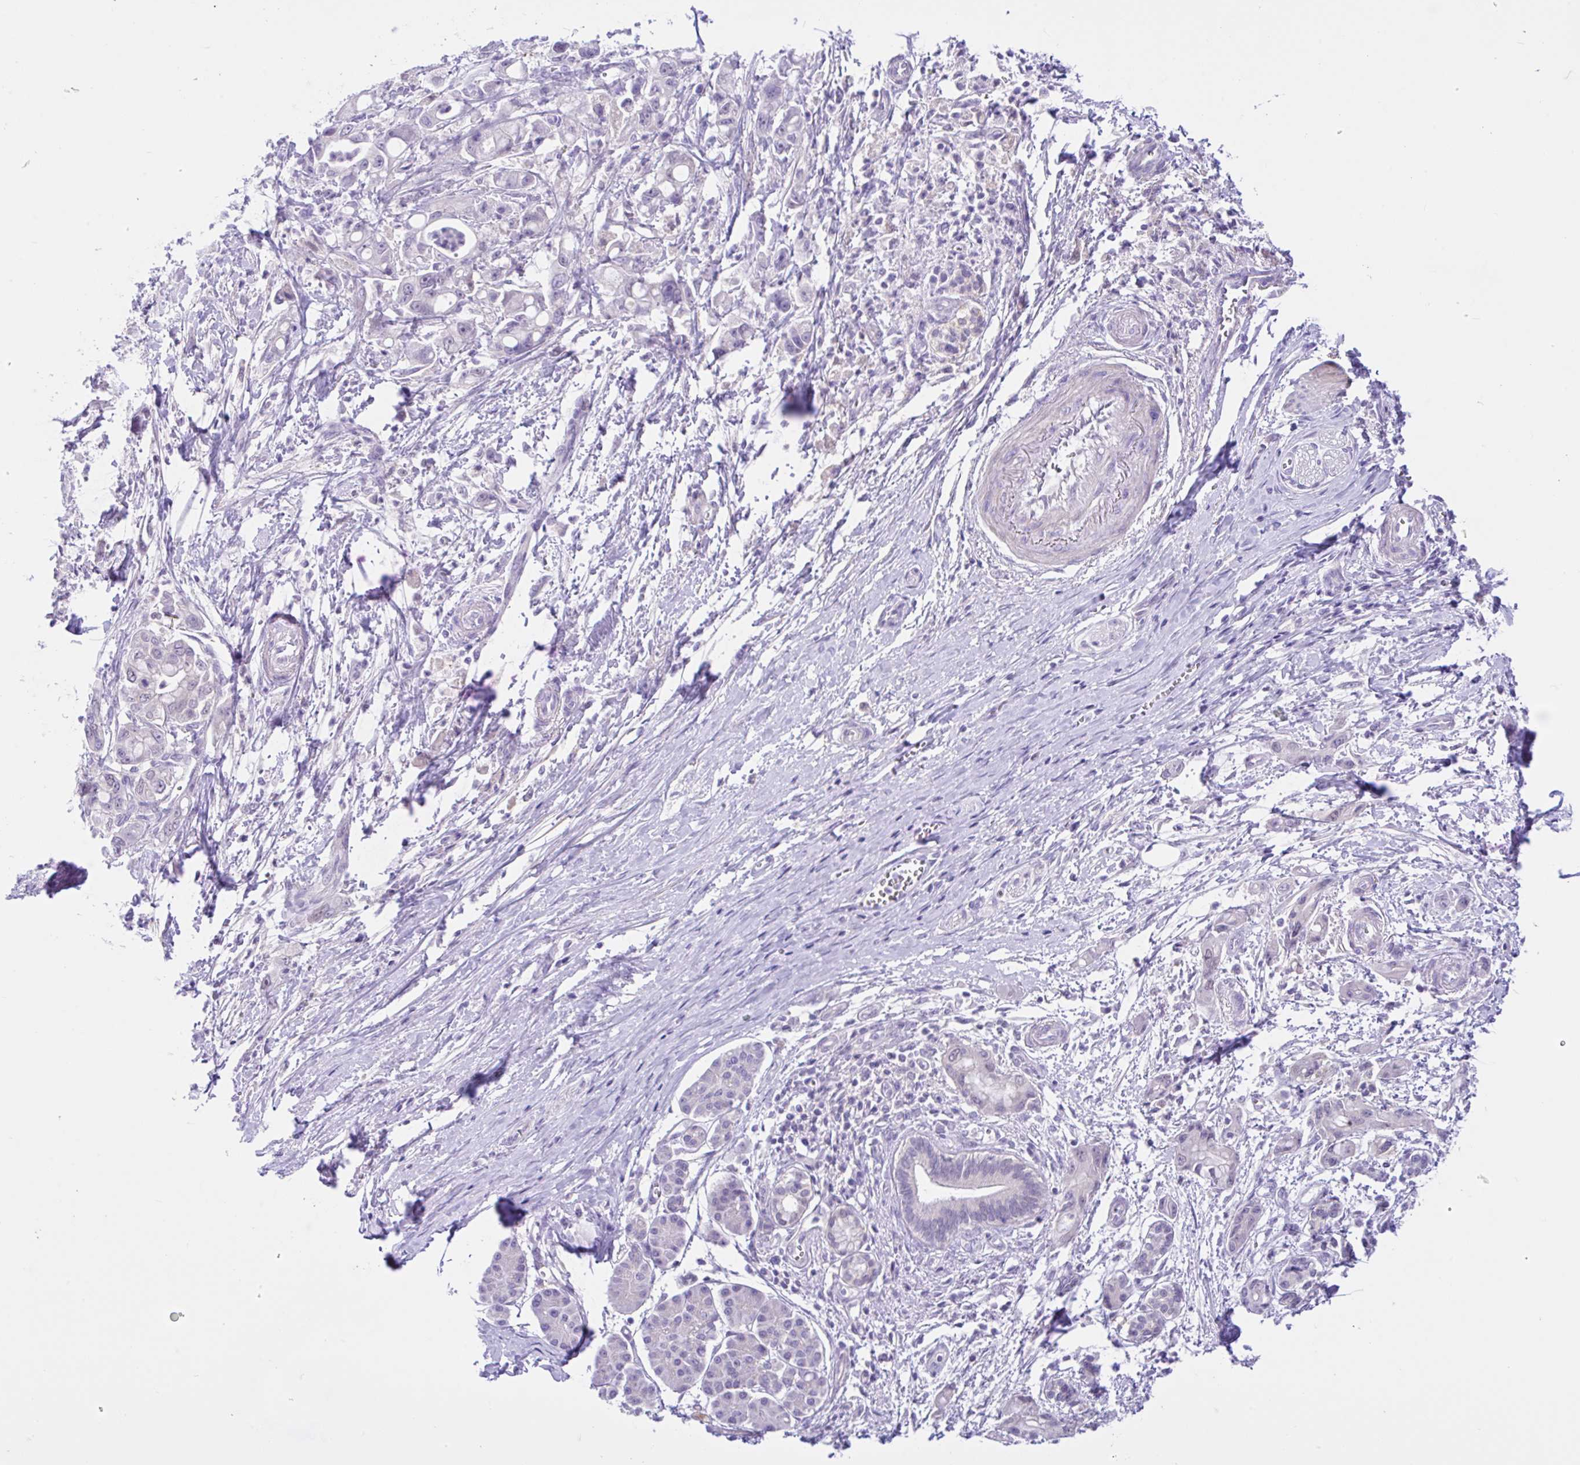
{"staining": {"intensity": "negative", "quantity": "none", "location": "none"}, "tissue": "pancreatic cancer", "cell_type": "Tumor cells", "image_type": "cancer", "snomed": [{"axis": "morphology", "description": "Adenocarcinoma, NOS"}, {"axis": "topography", "description": "Pancreas"}], "caption": "A micrograph of adenocarcinoma (pancreatic) stained for a protein displays no brown staining in tumor cells.", "gene": "ANO4", "patient": {"sex": "male", "age": 68}}